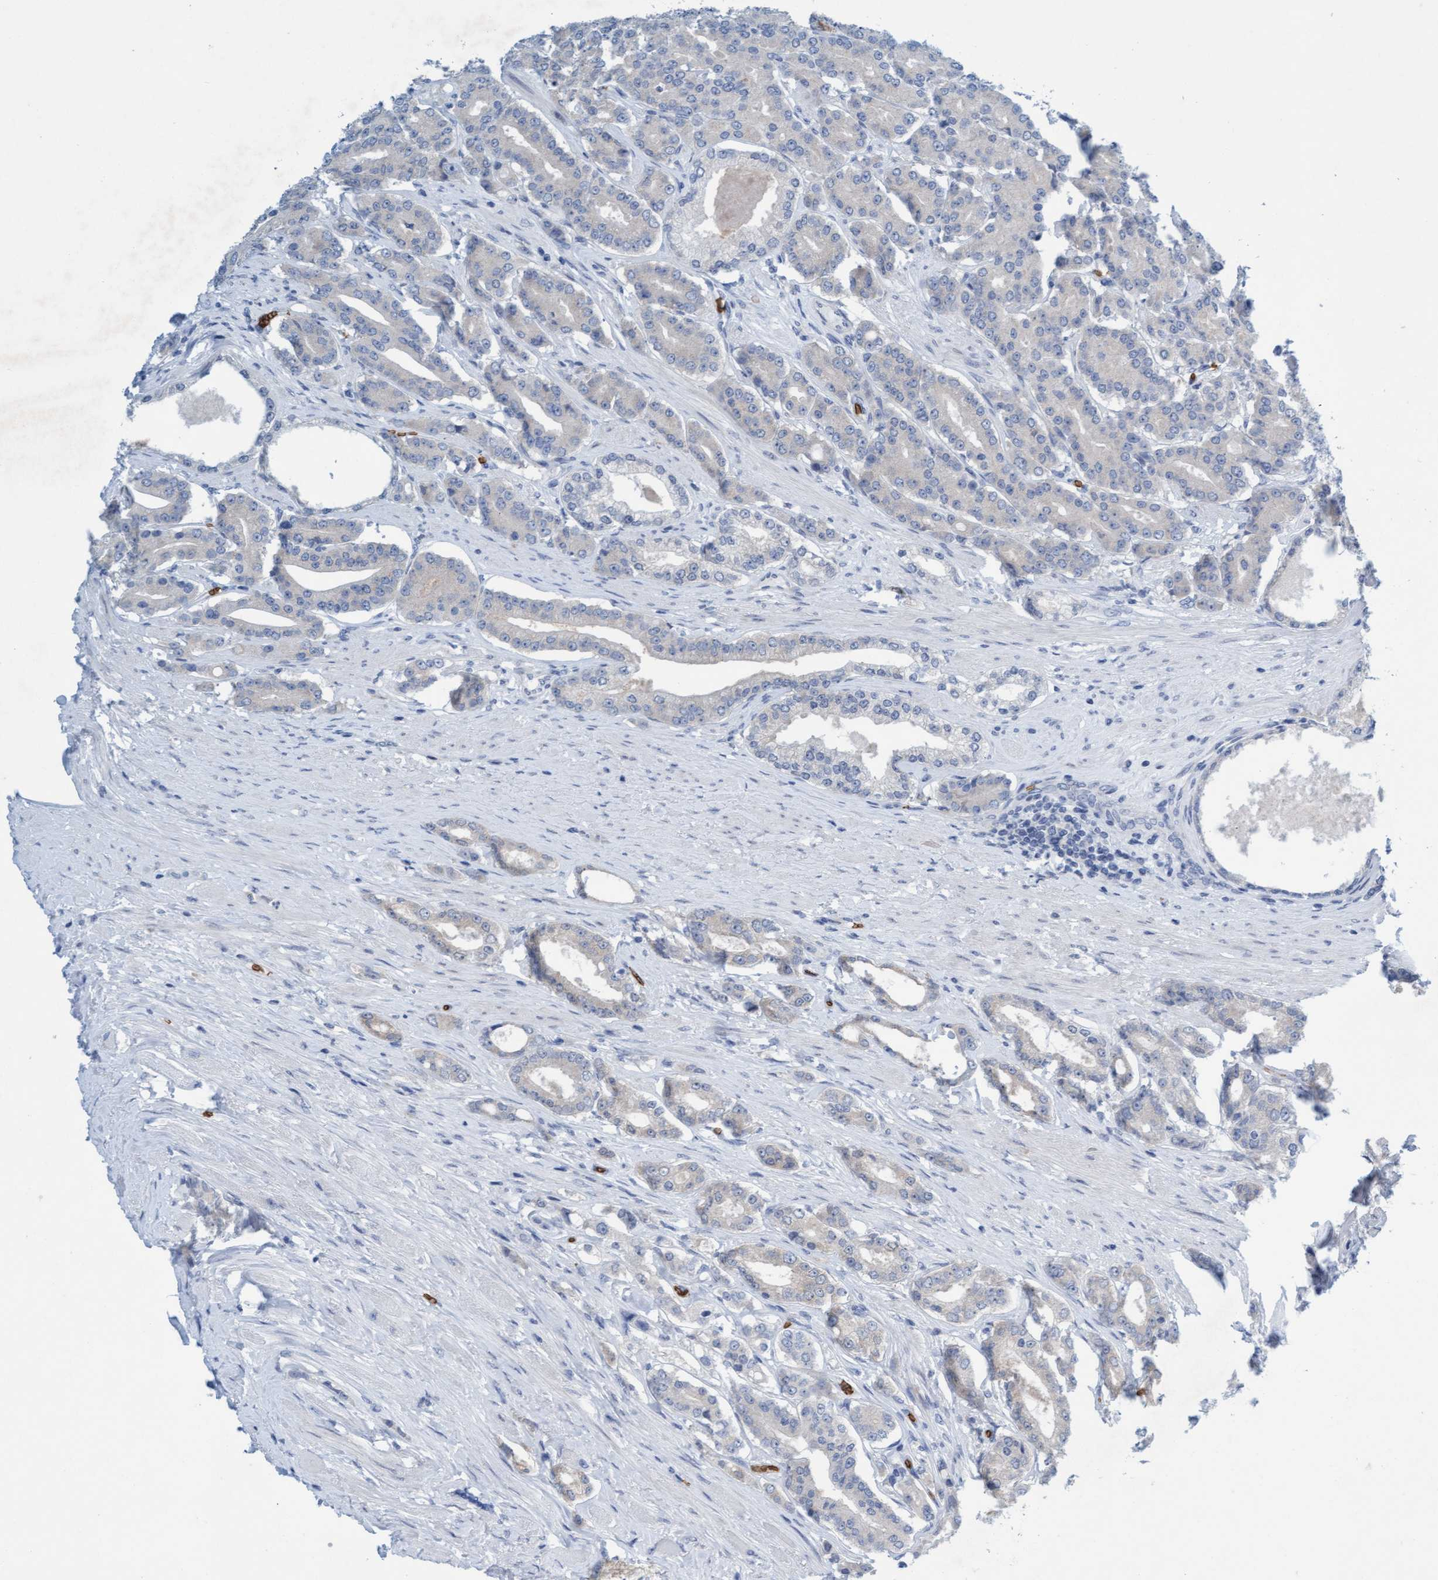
{"staining": {"intensity": "negative", "quantity": "none", "location": "none"}, "tissue": "prostate cancer", "cell_type": "Tumor cells", "image_type": "cancer", "snomed": [{"axis": "morphology", "description": "Adenocarcinoma, High grade"}, {"axis": "topography", "description": "Prostate"}], "caption": "A high-resolution histopathology image shows immunohistochemistry staining of prostate high-grade adenocarcinoma, which displays no significant positivity in tumor cells. Brightfield microscopy of immunohistochemistry (IHC) stained with DAB (3,3'-diaminobenzidine) (brown) and hematoxylin (blue), captured at high magnification.", "gene": "SPEM2", "patient": {"sex": "male", "age": 71}}